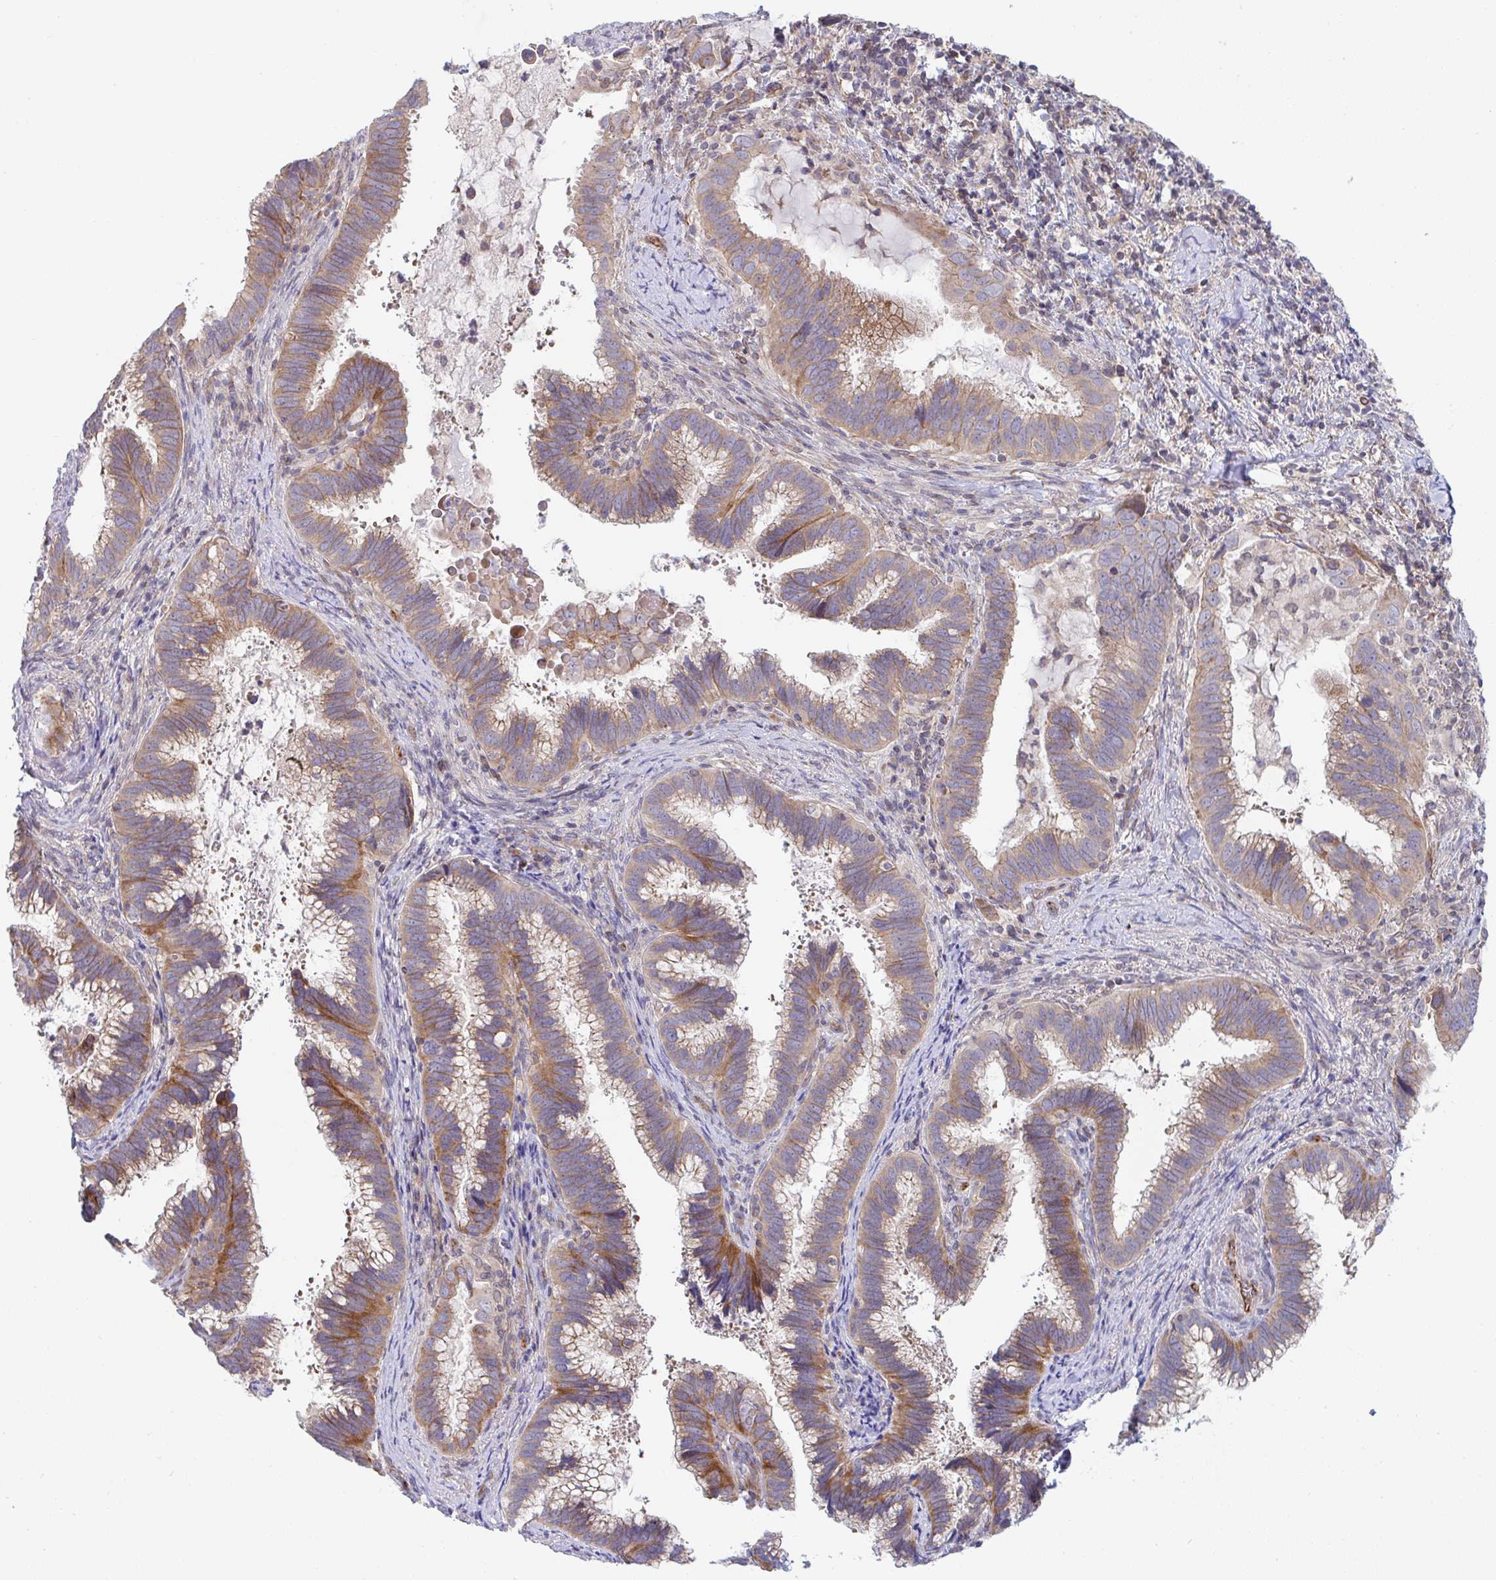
{"staining": {"intensity": "moderate", "quantity": ">75%", "location": "cytoplasmic/membranous"}, "tissue": "cervical cancer", "cell_type": "Tumor cells", "image_type": "cancer", "snomed": [{"axis": "morphology", "description": "Adenocarcinoma, NOS"}, {"axis": "topography", "description": "Cervix"}], "caption": "Tumor cells reveal moderate cytoplasmic/membranous staining in about >75% of cells in cervical cancer (adenocarcinoma).", "gene": "EIF1AD", "patient": {"sex": "female", "age": 56}}